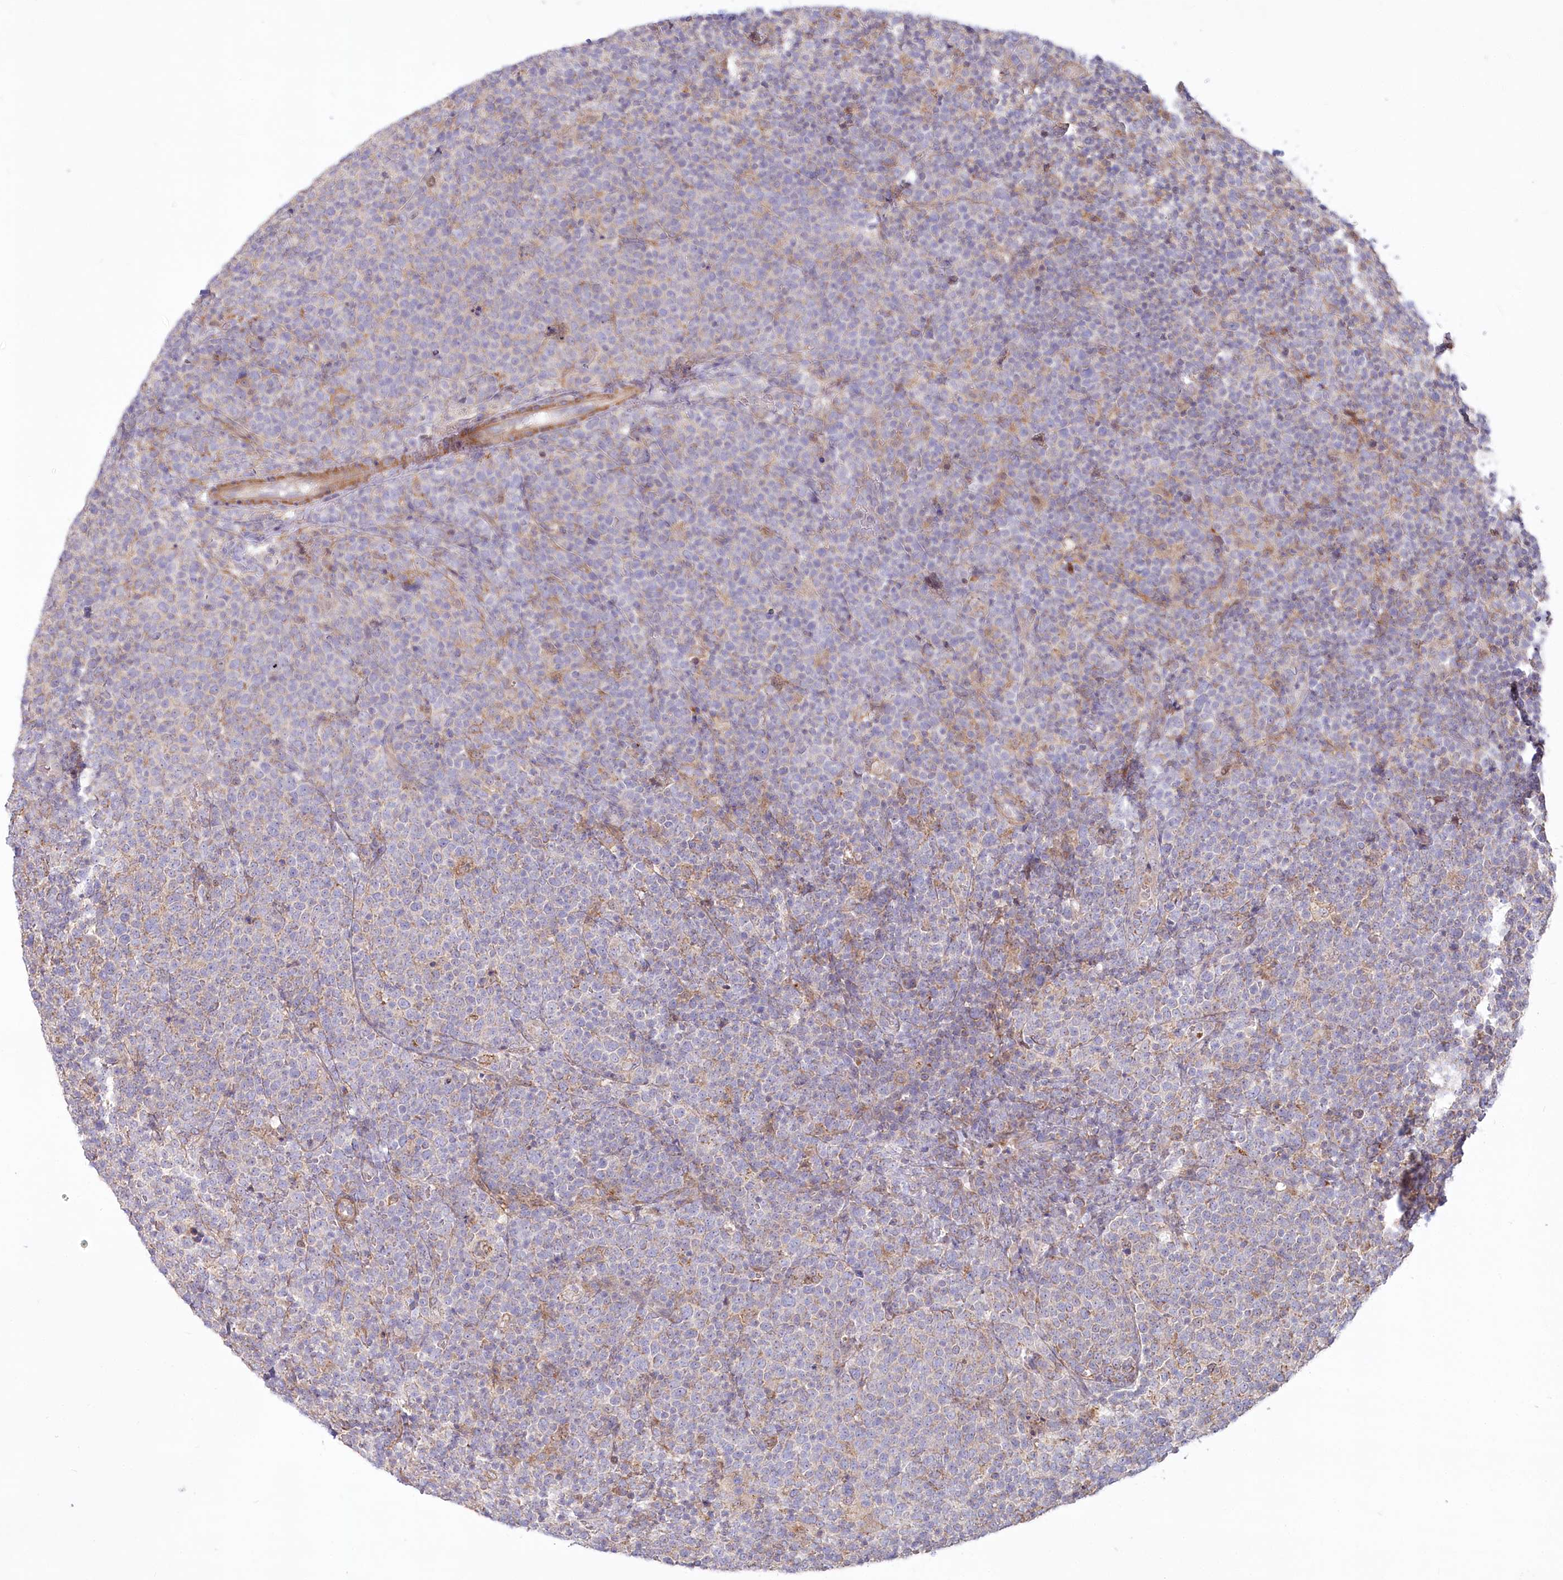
{"staining": {"intensity": "negative", "quantity": "none", "location": "none"}, "tissue": "lymphoma", "cell_type": "Tumor cells", "image_type": "cancer", "snomed": [{"axis": "morphology", "description": "Malignant lymphoma, non-Hodgkin's type, High grade"}, {"axis": "topography", "description": "Lymph node"}], "caption": "Immunohistochemical staining of lymphoma reveals no significant staining in tumor cells.", "gene": "MTG1", "patient": {"sex": "male", "age": 61}}